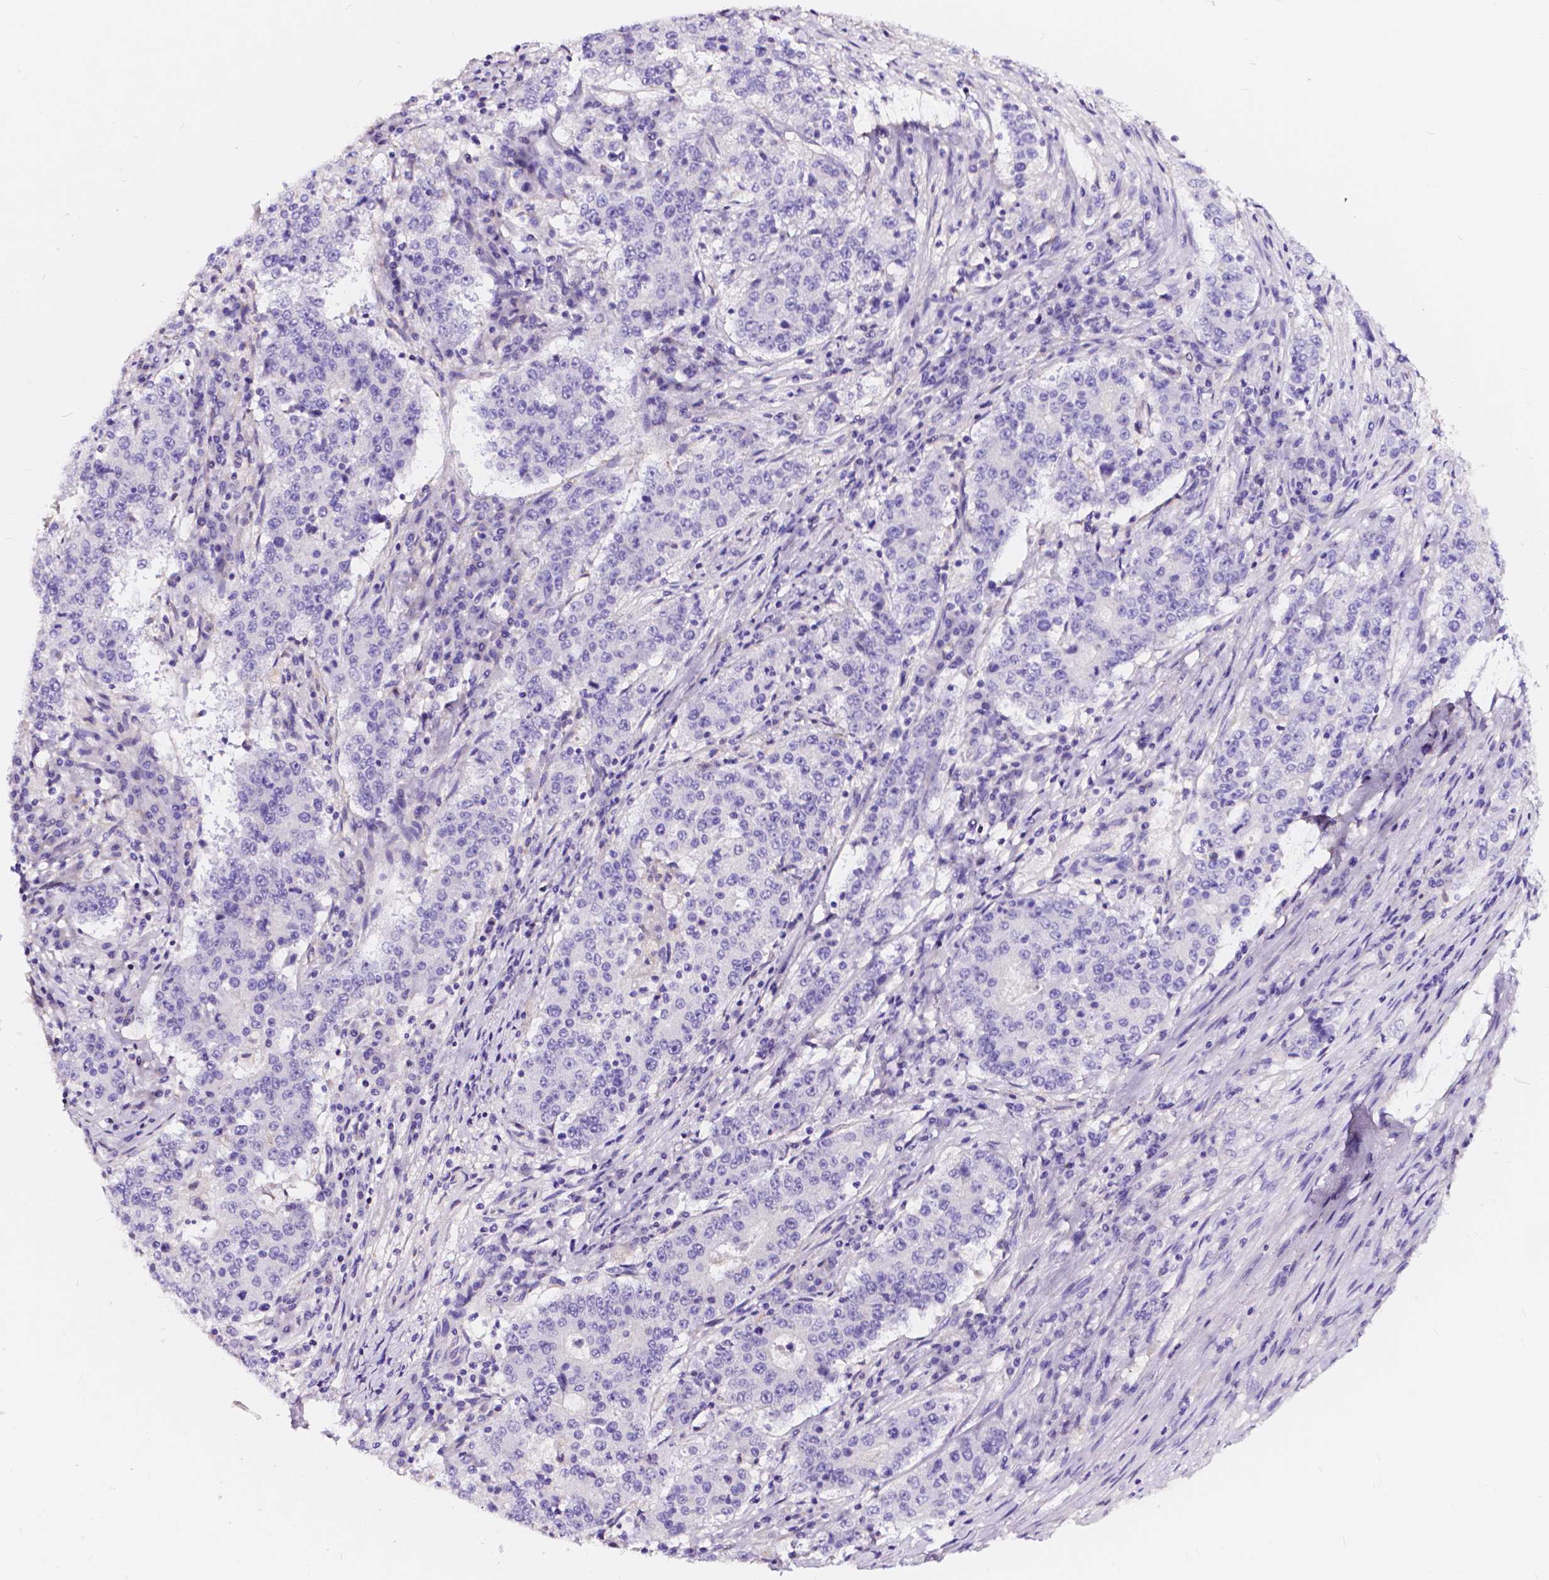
{"staining": {"intensity": "negative", "quantity": "none", "location": "none"}, "tissue": "stomach cancer", "cell_type": "Tumor cells", "image_type": "cancer", "snomed": [{"axis": "morphology", "description": "Adenocarcinoma, NOS"}, {"axis": "topography", "description": "Stomach"}], "caption": "Protein analysis of stomach cancer displays no significant positivity in tumor cells.", "gene": "CLSTN2", "patient": {"sex": "male", "age": 59}}